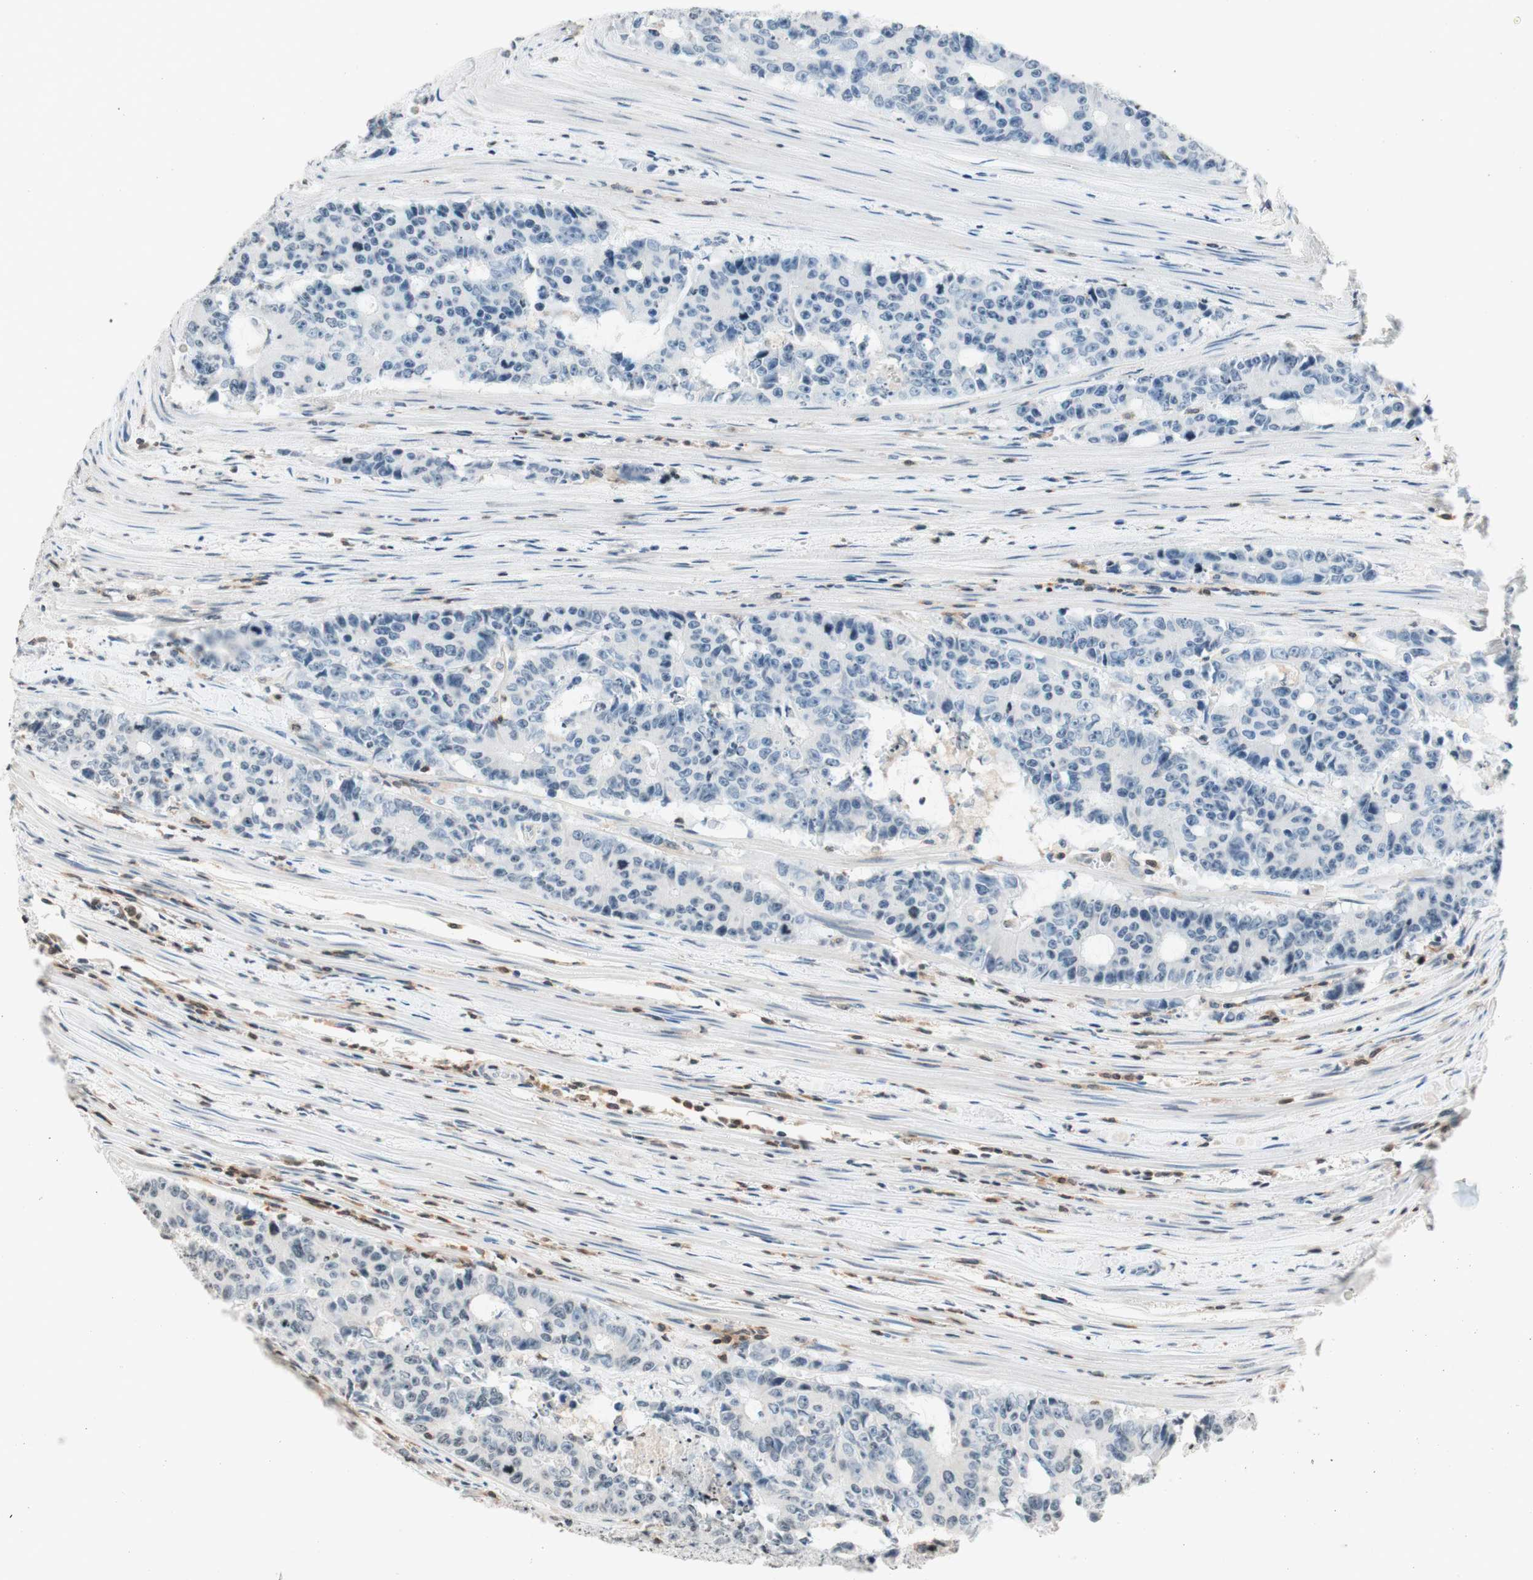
{"staining": {"intensity": "negative", "quantity": "none", "location": "none"}, "tissue": "colorectal cancer", "cell_type": "Tumor cells", "image_type": "cancer", "snomed": [{"axis": "morphology", "description": "Adenocarcinoma, NOS"}, {"axis": "topography", "description": "Colon"}], "caption": "Adenocarcinoma (colorectal) was stained to show a protein in brown. There is no significant positivity in tumor cells.", "gene": "WIPF1", "patient": {"sex": "female", "age": 86}}